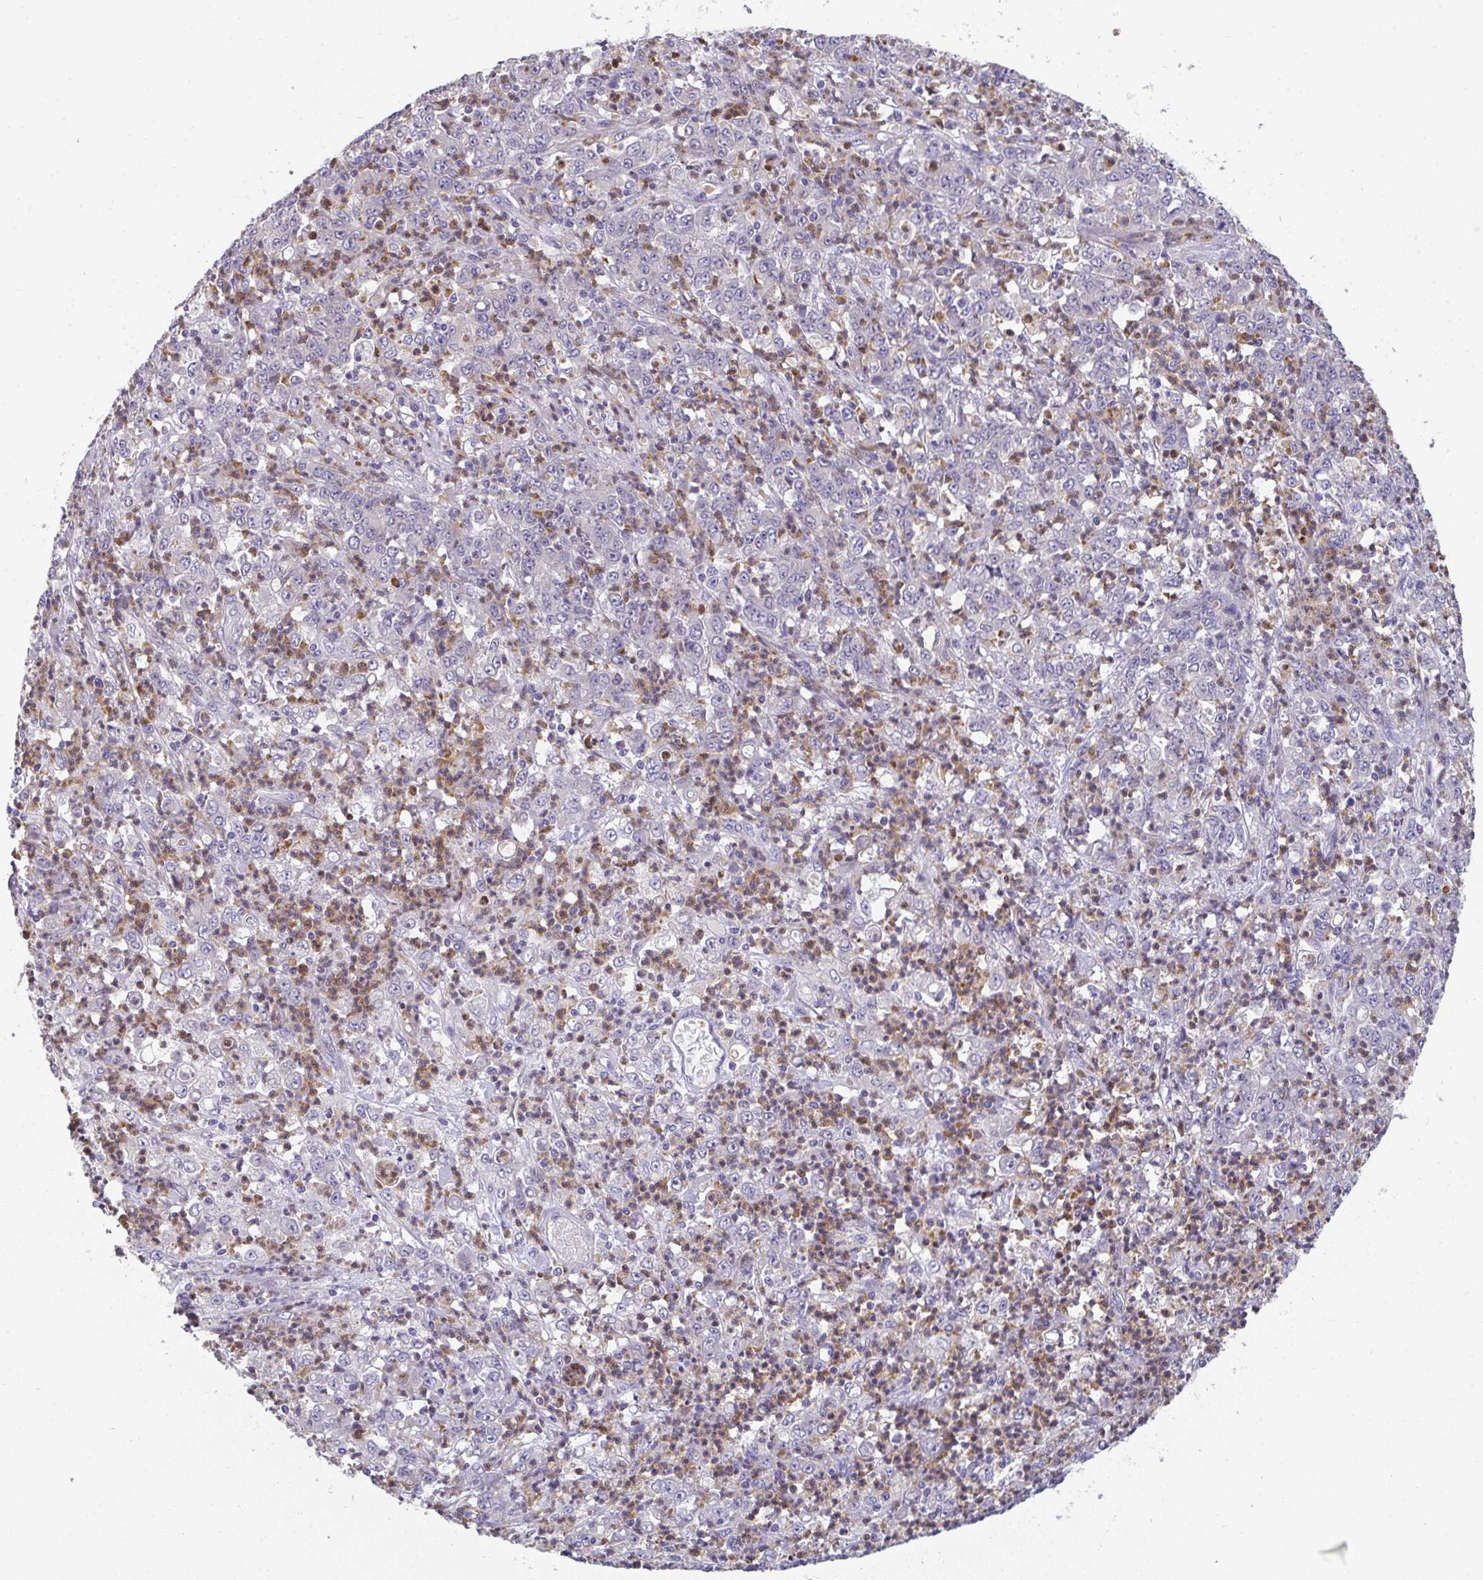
{"staining": {"intensity": "negative", "quantity": "none", "location": "none"}, "tissue": "stomach cancer", "cell_type": "Tumor cells", "image_type": "cancer", "snomed": [{"axis": "morphology", "description": "Adenocarcinoma, NOS"}, {"axis": "topography", "description": "Stomach, lower"}], "caption": "High magnification brightfield microscopy of stomach cancer stained with DAB (3,3'-diaminobenzidine) (brown) and counterstained with hematoxylin (blue): tumor cells show no significant positivity.", "gene": "RIOK1", "patient": {"sex": "female", "age": 71}}